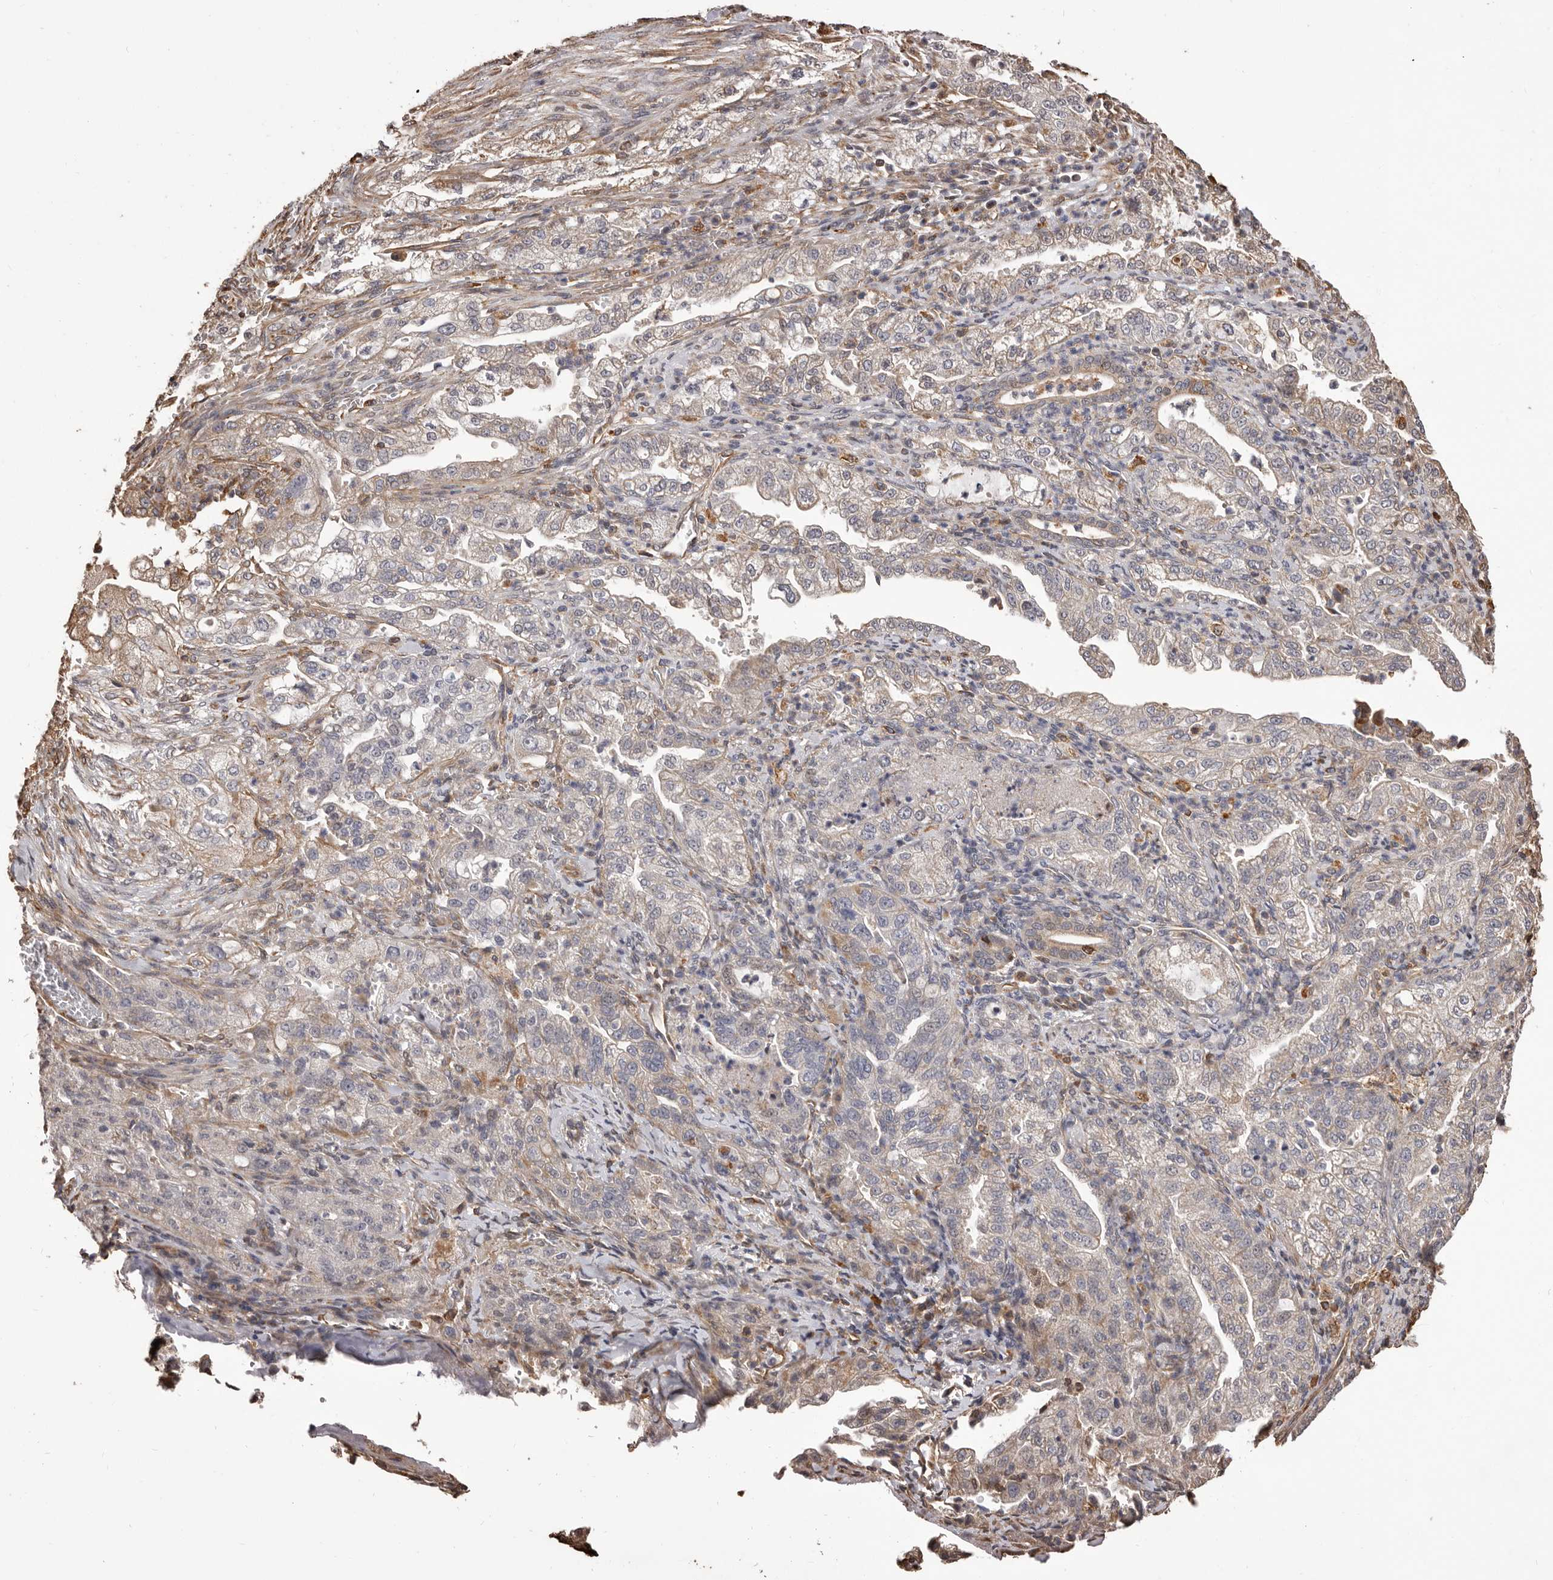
{"staining": {"intensity": "weak", "quantity": "<25%", "location": "cytoplasmic/membranous"}, "tissue": "pancreatic cancer", "cell_type": "Tumor cells", "image_type": "cancer", "snomed": [{"axis": "morphology", "description": "Adenocarcinoma, NOS"}, {"axis": "topography", "description": "Pancreas"}], "caption": "There is no significant positivity in tumor cells of pancreatic adenocarcinoma.", "gene": "ALPK1", "patient": {"sex": "female", "age": 78}}